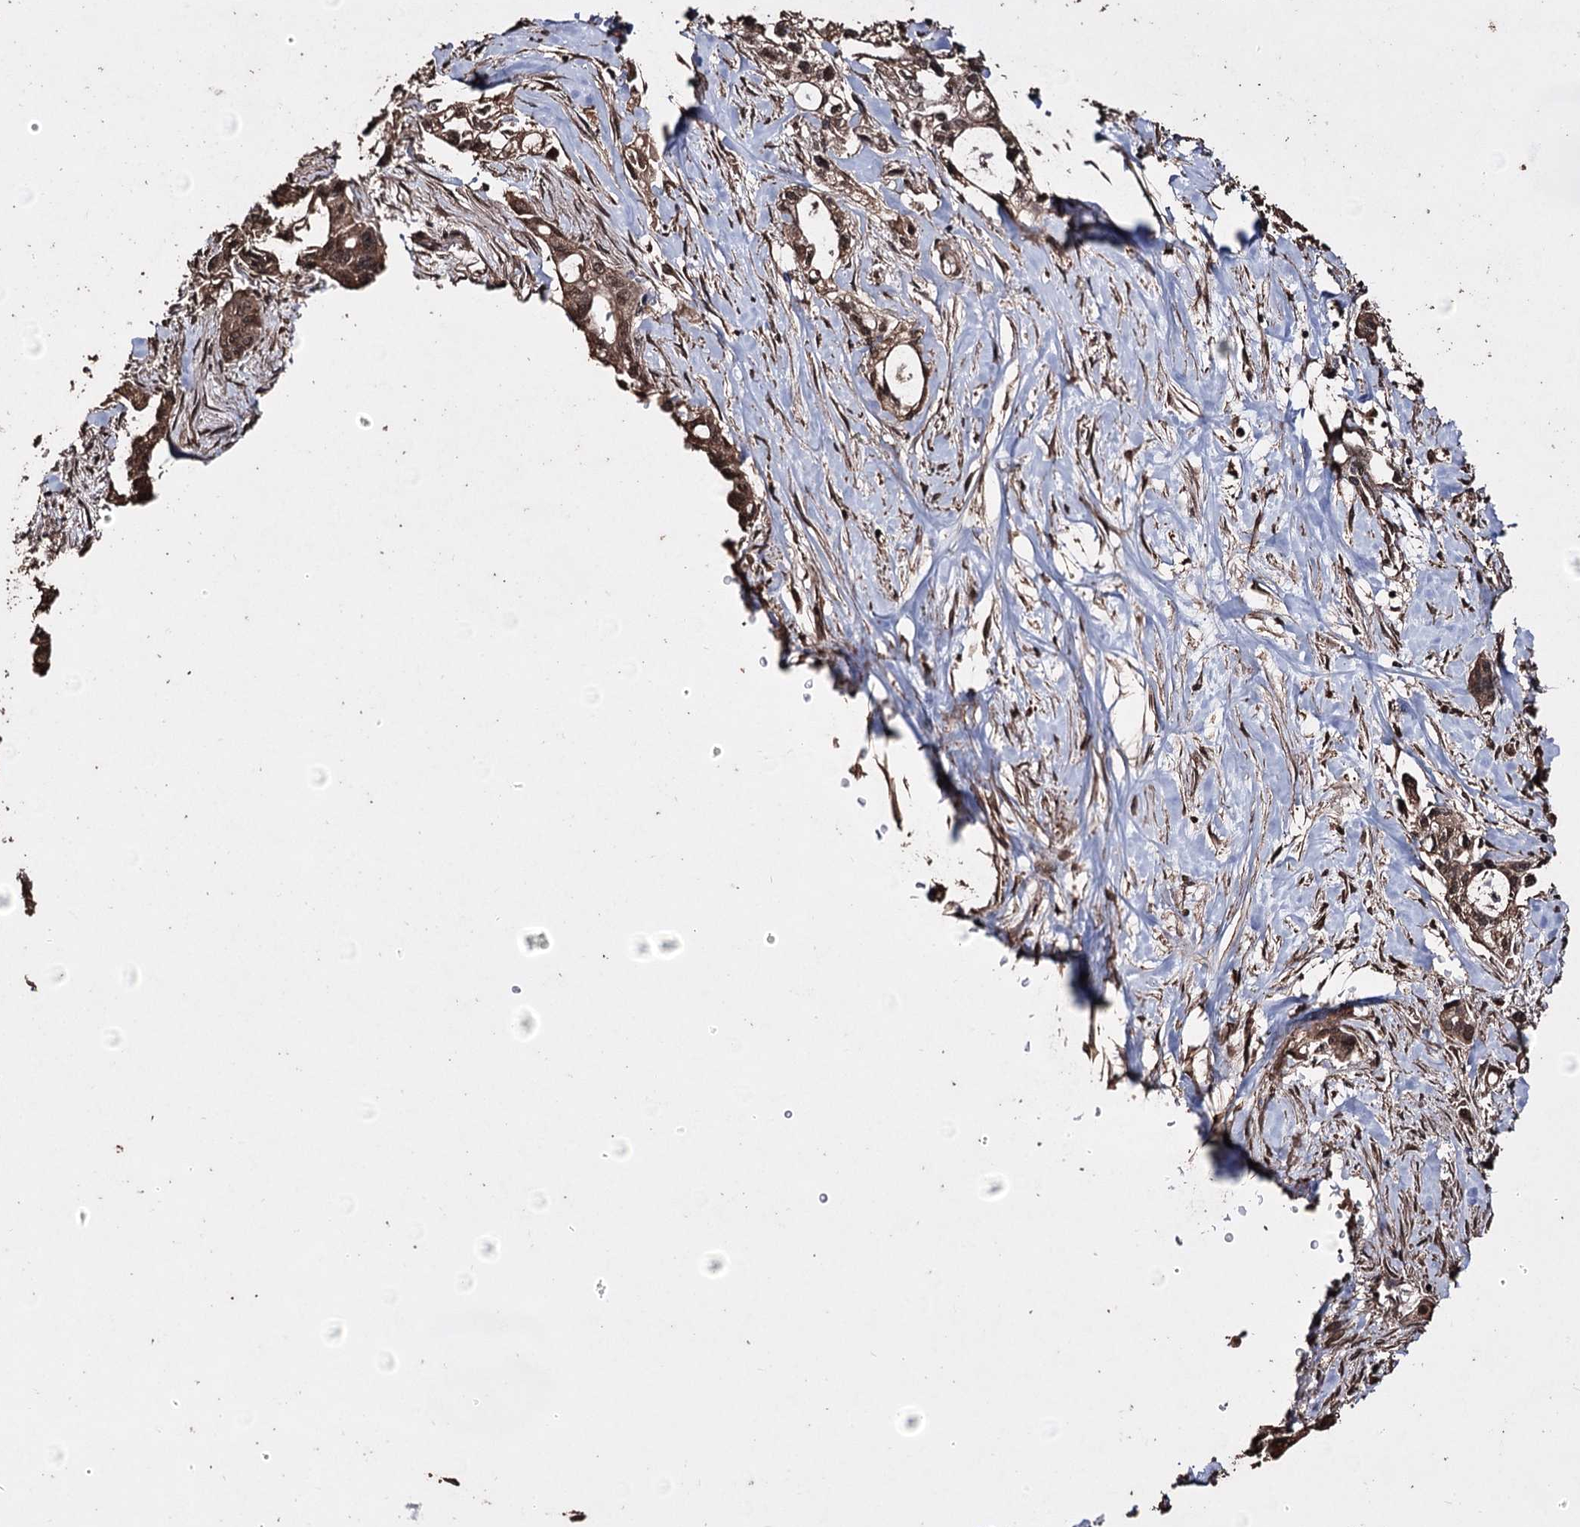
{"staining": {"intensity": "moderate", "quantity": ">75%", "location": "cytoplasmic/membranous"}, "tissue": "pancreatic cancer", "cell_type": "Tumor cells", "image_type": "cancer", "snomed": [{"axis": "morphology", "description": "Adenocarcinoma, NOS"}, {"axis": "topography", "description": "Pancreas"}], "caption": "Immunohistochemistry staining of pancreatic cancer, which reveals medium levels of moderate cytoplasmic/membranous expression in about >75% of tumor cells indicating moderate cytoplasmic/membranous protein staining. The staining was performed using DAB (3,3'-diaminobenzidine) (brown) for protein detection and nuclei were counterstained in hematoxylin (blue).", "gene": "ZNF662", "patient": {"sex": "male", "age": 75}}